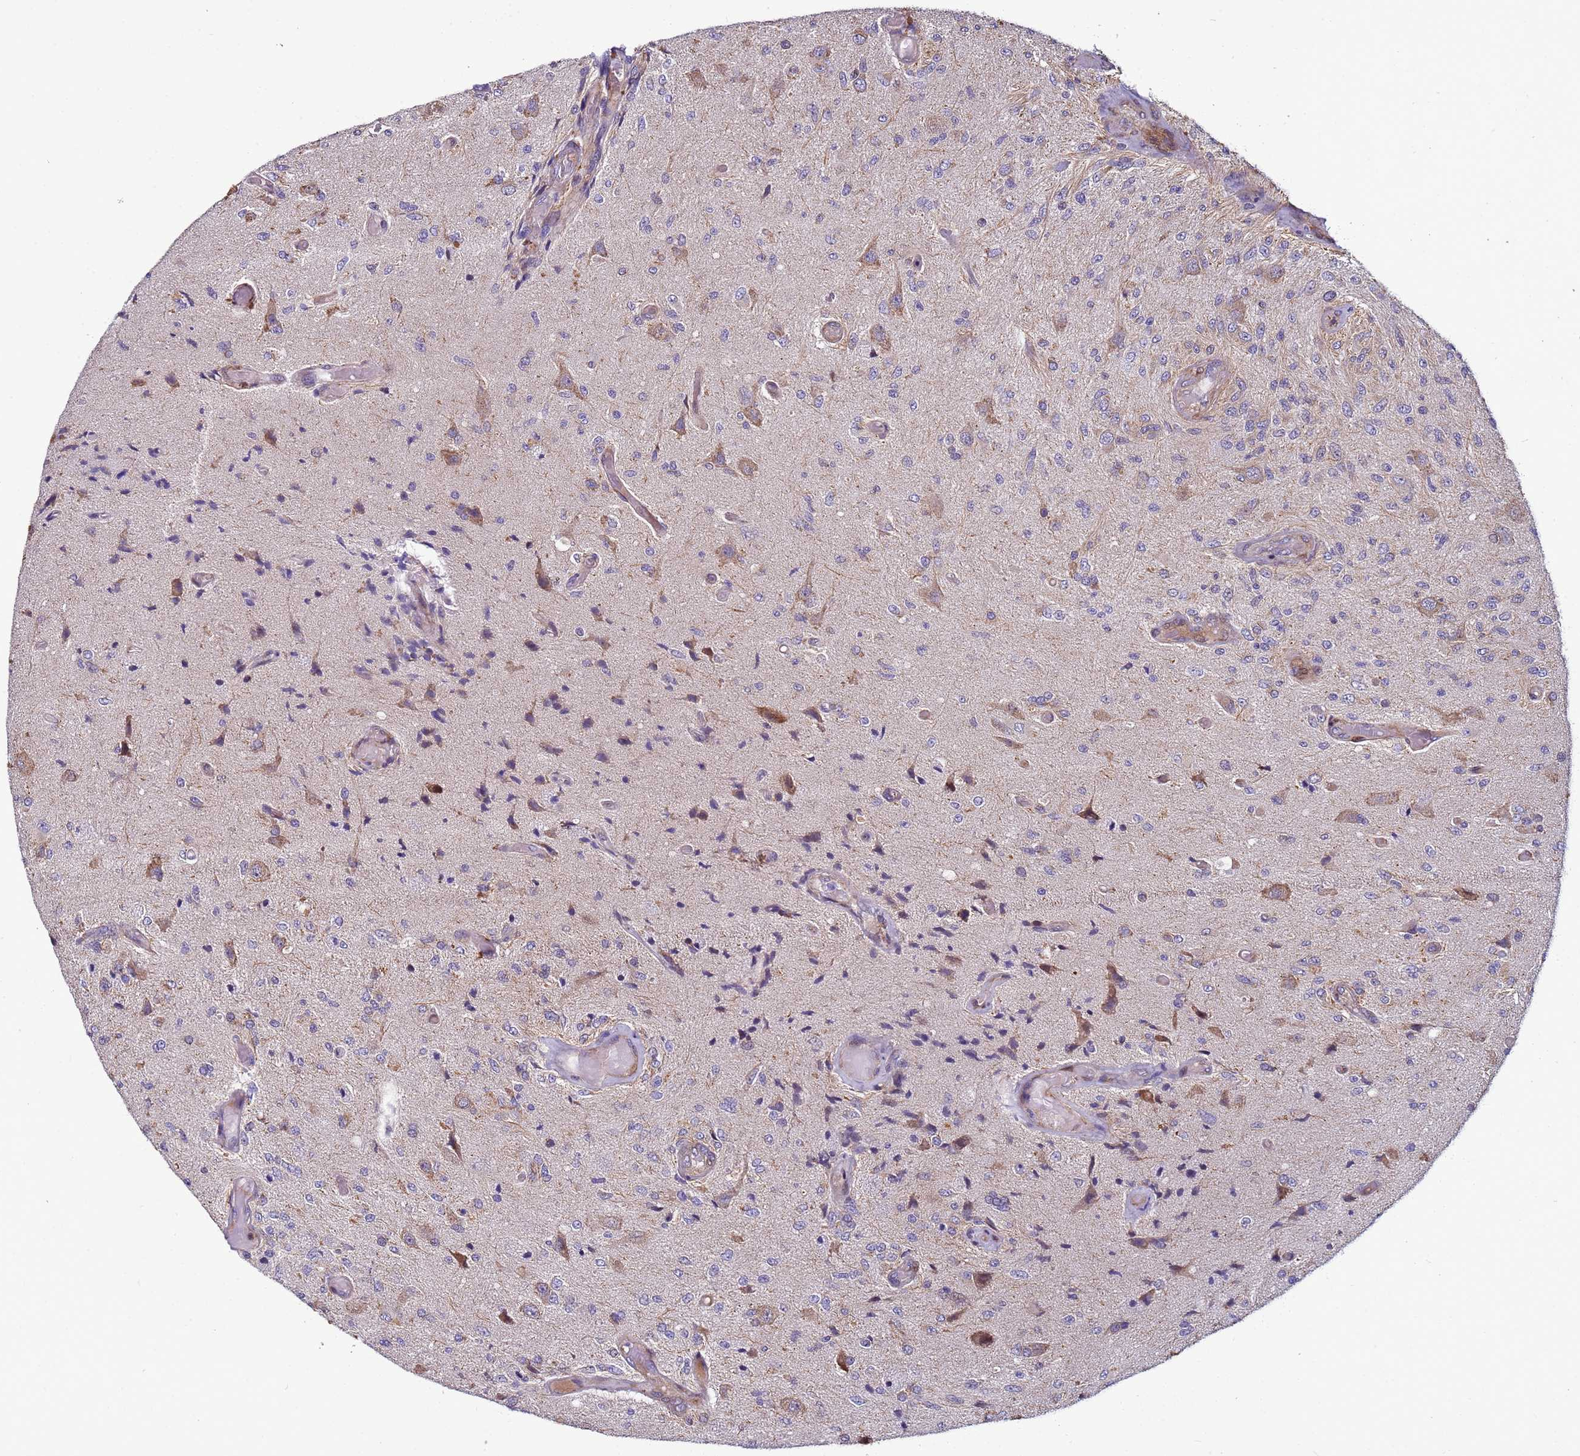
{"staining": {"intensity": "weak", "quantity": "<25%", "location": "cytoplasmic/membranous"}, "tissue": "glioma", "cell_type": "Tumor cells", "image_type": "cancer", "snomed": [{"axis": "morphology", "description": "Normal tissue, NOS"}, {"axis": "morphology", "description": "Glioma, malignant, High grade"}, {"axis": "topography", "description": "Cerebral cortex"}], "caption": "The micrograph displays no significant staining in tumor cells of malignant high-grade glioma.", "gene": "MCRIP1", "patient": {"sex": "male", "age": 77}}